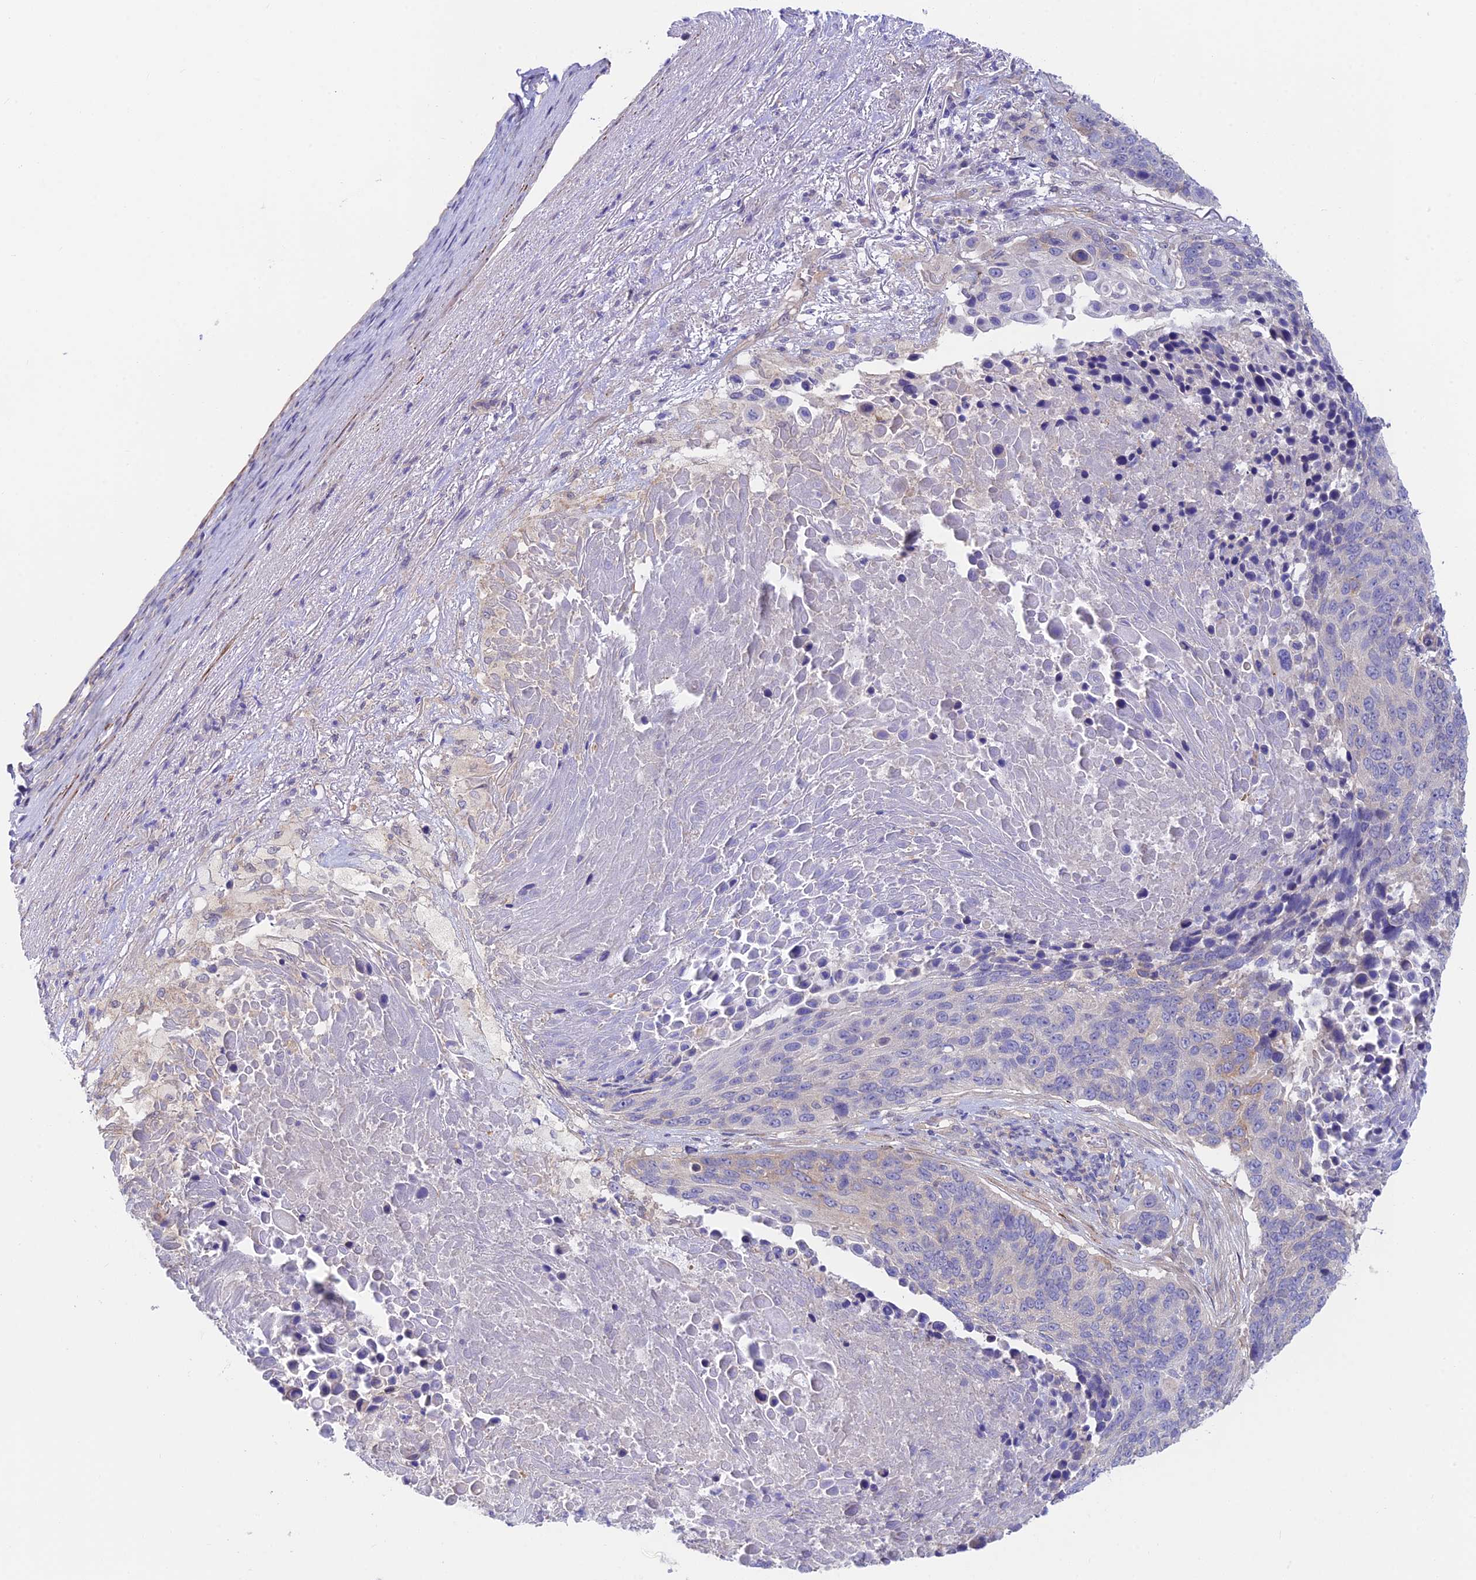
{"staining": {"intensity": "negative", "quantity": "none", "location": "none"}, "tissue": "lung cancer", "cell_type": "Tumor cells", "image_type": "cancer", "snomed": [{"axis": "morphology", "description": "Normal tissue, NOS"}, {"axis": "morphology", "description": "Squamous cell carcinoma, NOS"}, {"axis": "topography", "description": "Lymph node"}, {"axis": "topography", "description": "Lung"}], "caption": "Immunohistochemistry (IHC) photomicrograph of human squamous cell carcinoma (lung) stained for a protein (brown), which reveals no staining in tumor cells.", "gene": "ANKRD50", "patient": {"sex": "male", "age": 66}}